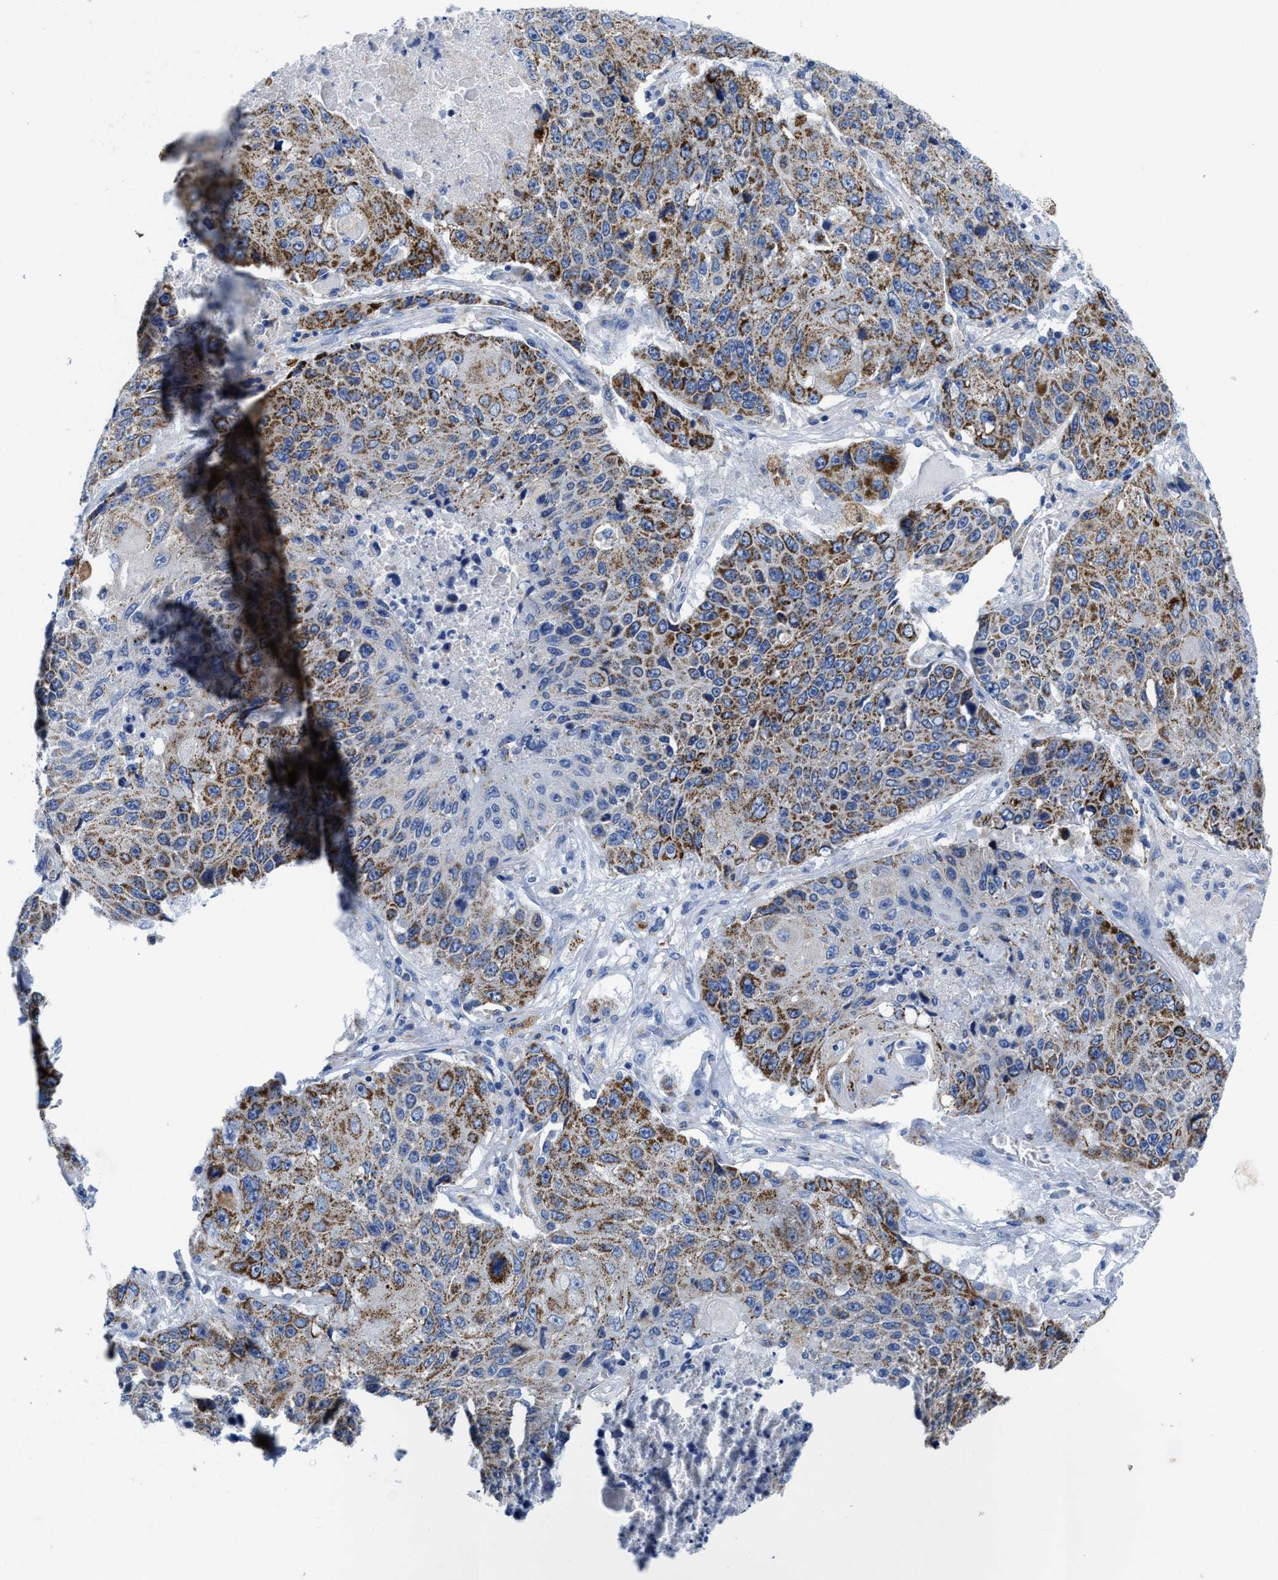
{"staining": {"intensity": "moderate", "quantity": ">75%", "location": "cytoplasmic/membranous"}, "tissue": "lung cancer", "cell_type": "Tumor cells", "image_type": "cancer", "snomed": [{"axis": "morphology", "description": "Squamous cell carcinoma, NOS"}, {"axis": "topography", "description": "Lung"}], "caption": "Brown immunohistochemical staining in lung squamous cell carcinoma reveals moderate cytoplasmic/membranous expression in about >75% of tumor cells.", "gene": "TBRG4", "patient": {"sex": "male", "age": 61}}